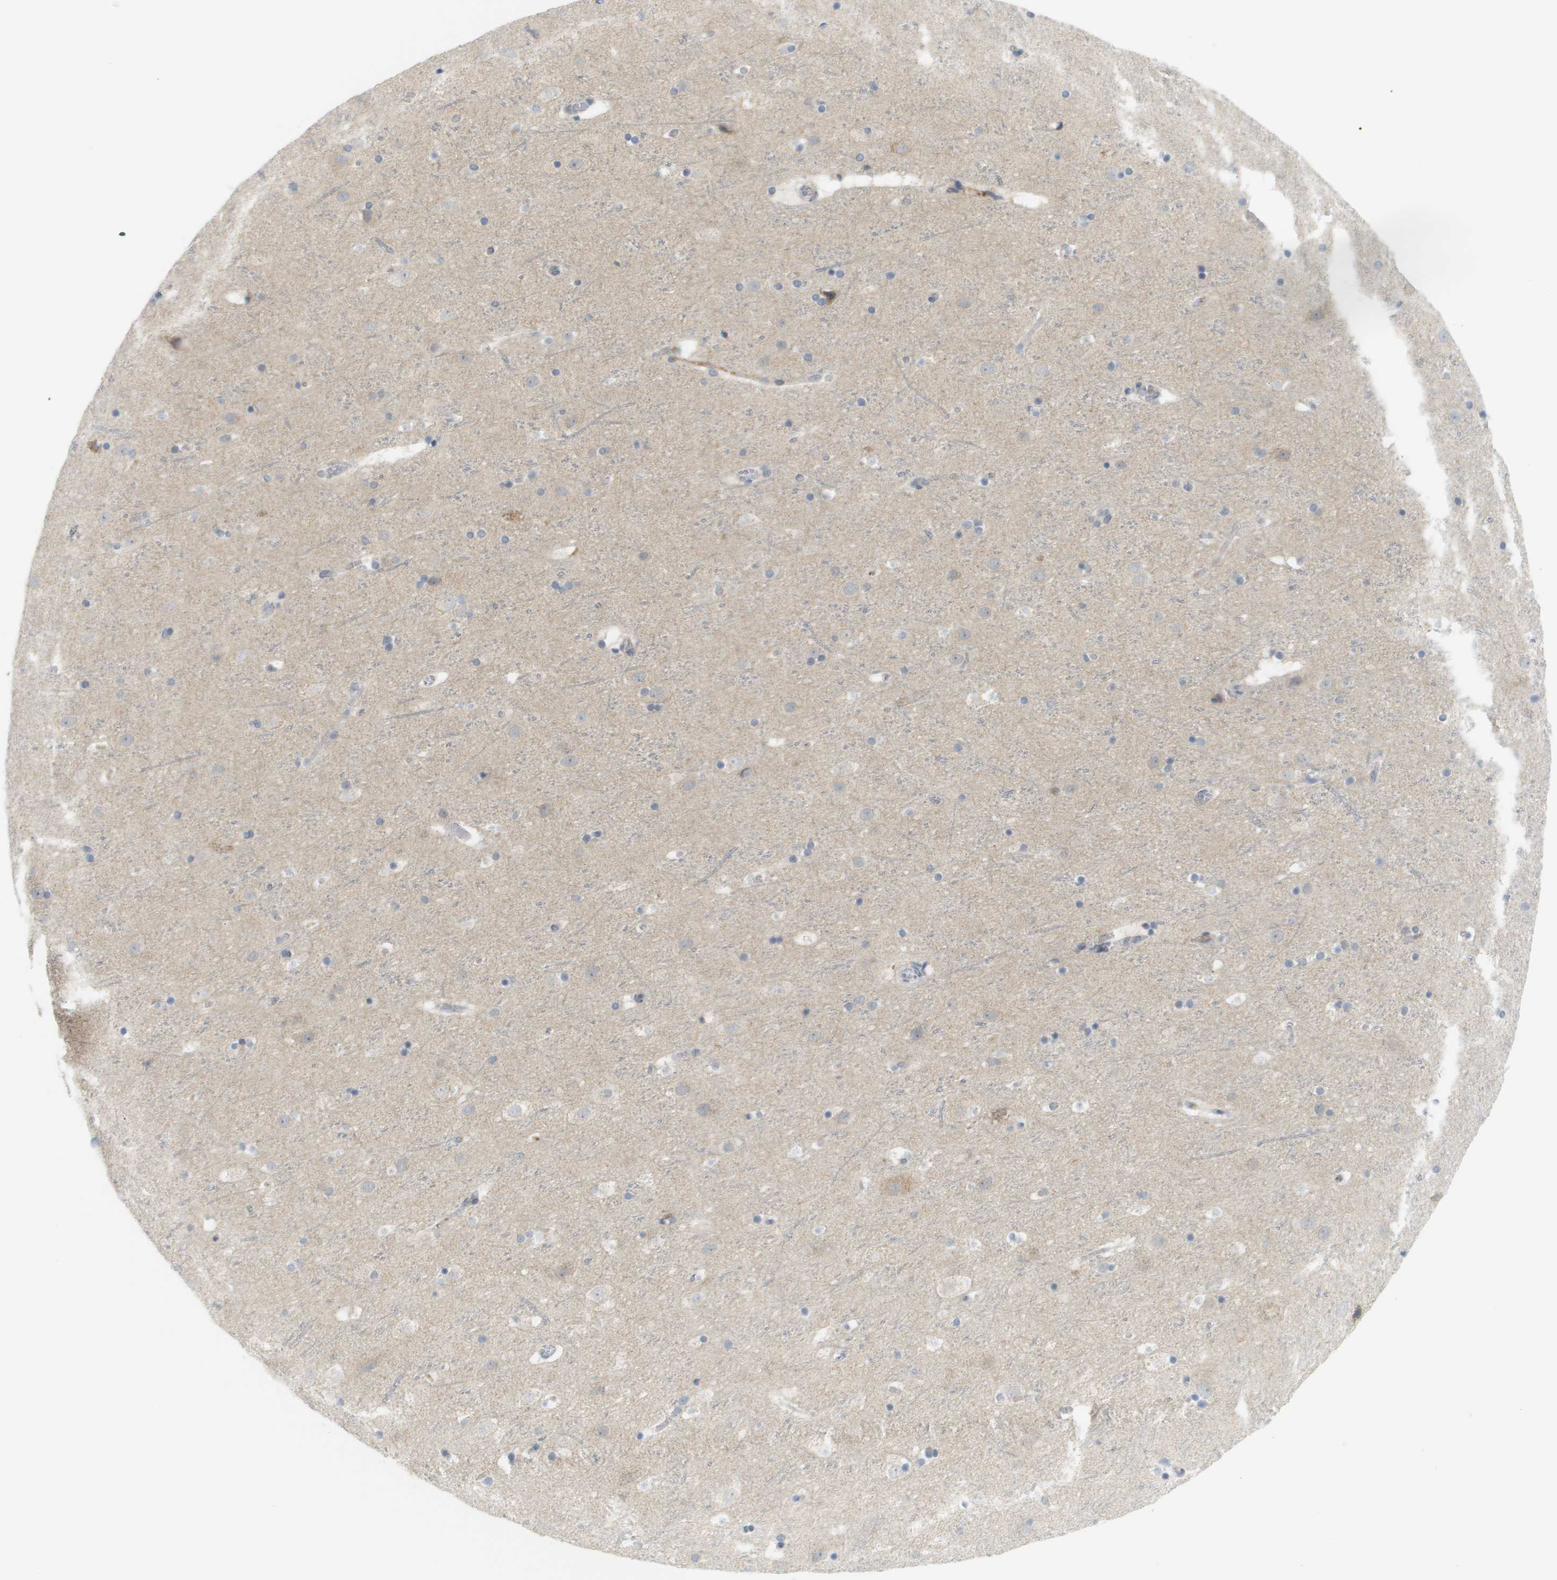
{"staining": {"intensity": "negative", "quantity": "none", "location": "none"}, "tissue": "cerebral cortex", "cell_type": "Endothelial cells", "image_type": "normal", "snomed": [{"axis": "morphology", "description": "Normal tissue, NOS"}, {"axis": "topography", "description": "Cerebral cortex"}], "caption": "DAB immunohistochemical staining of unremarkable human cerebral cortex demonstrates no significant staining in endothelial cells. Brightfield microscopy of IHC stained with DAB (3,3'-diaminobenzidine) (brown) and hematoxylin (blue), captured at high magnification.", "gene": "PROC", "patient": {"sex": "male", "age": 45}}